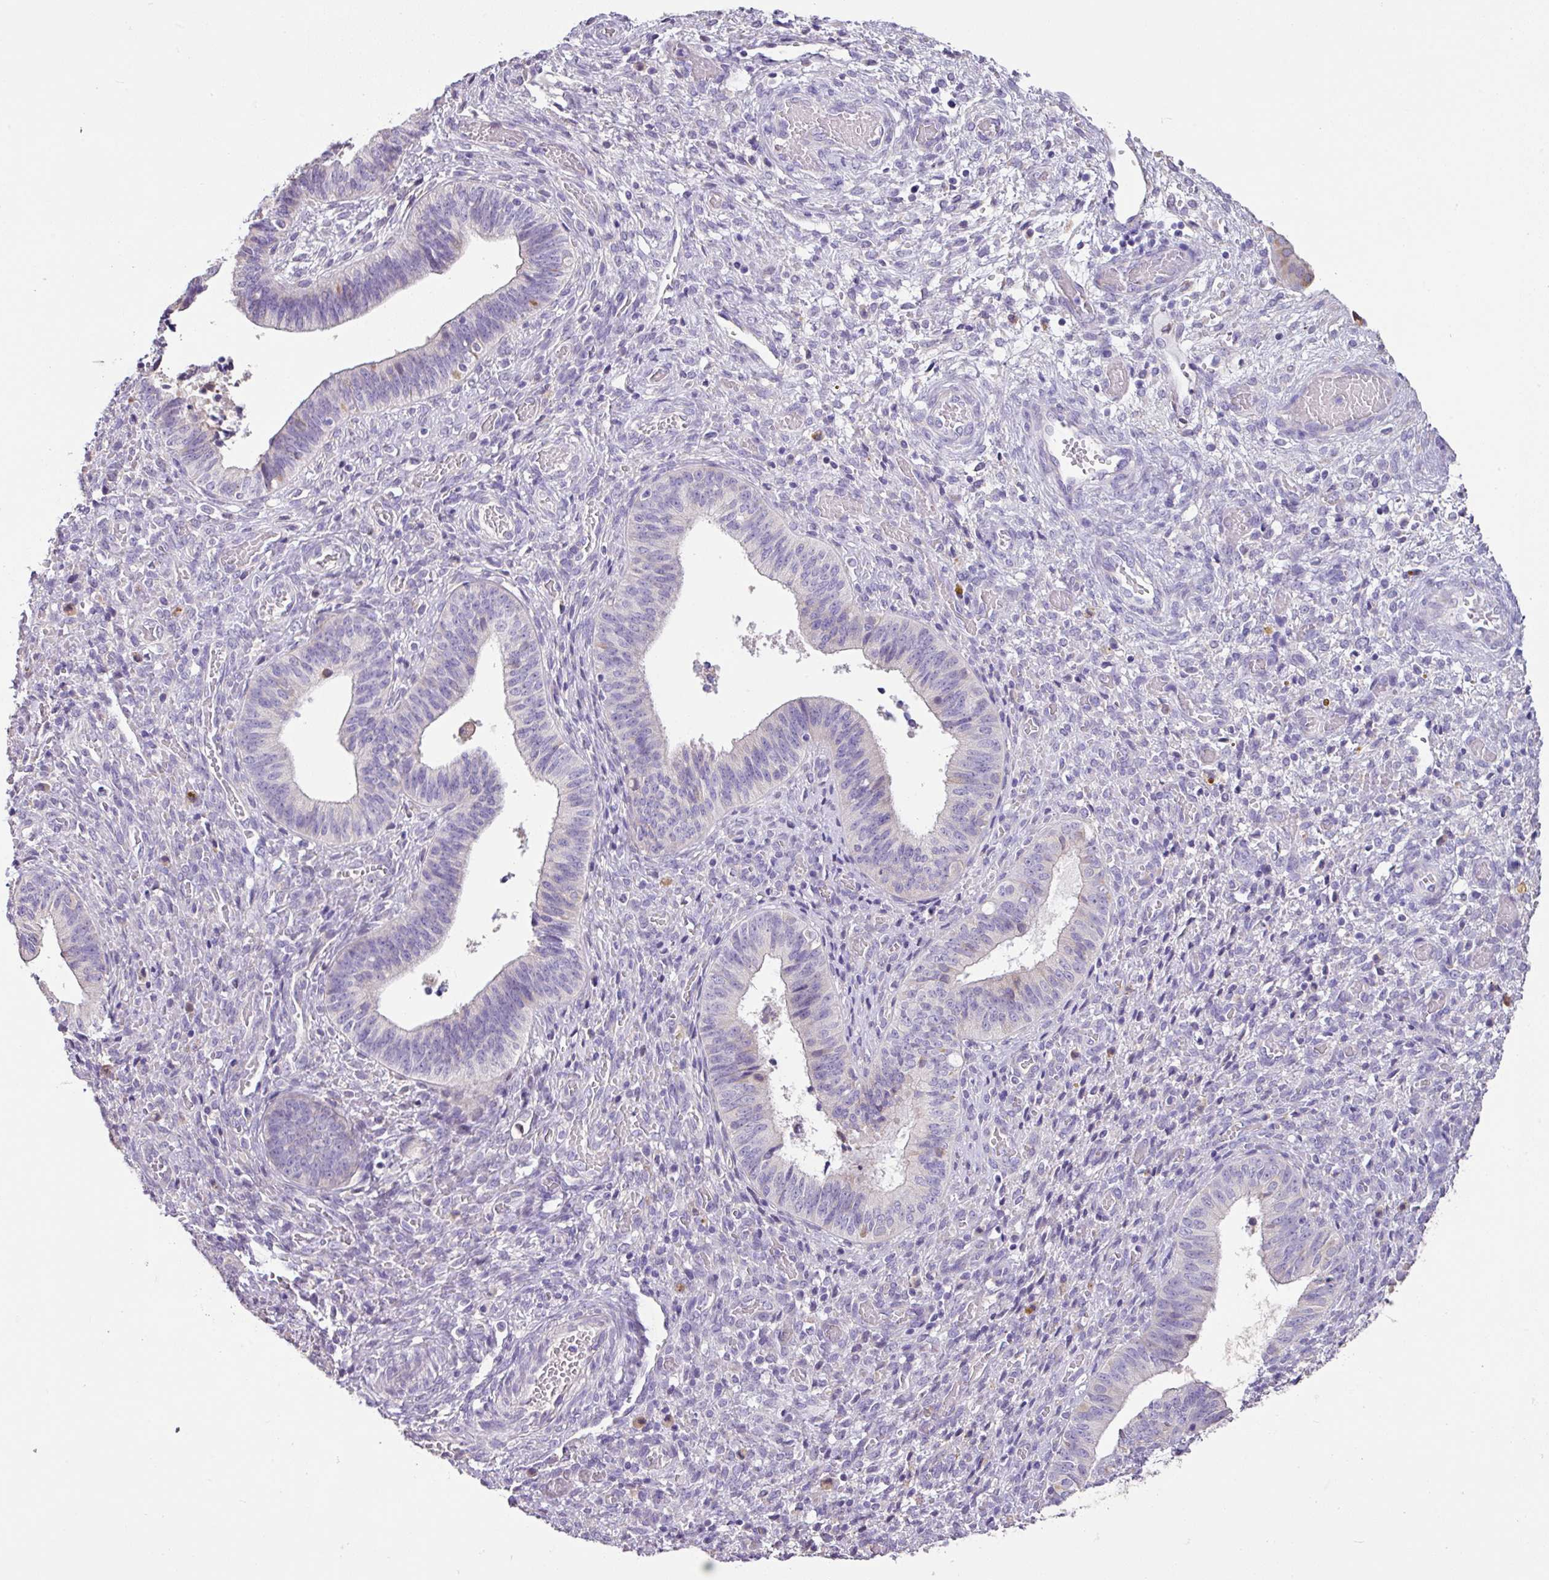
{"staining": {"intensity": "negative", "quantity": "none", "location": "none"}, "tissue": "cervical cancer", "cell_type": "Tumor cells", "image_type": "cancer", "snomed": [{"axis": "morphology", "description": "Squamous cell carcinoma, NOS"}, {"axis": "topography", "description": "Cervix"}], "caption": "Immunohistochemical staining of cervical cancer exhibits no significant positivity in tumor cells. Brightfield microscopy of immunohistochemistry stained with DAB (brown) and hematoxylin (blue), captured at high magnification.", "gene": "ZG16", "patient": {"sex": "female", "age": 59}}